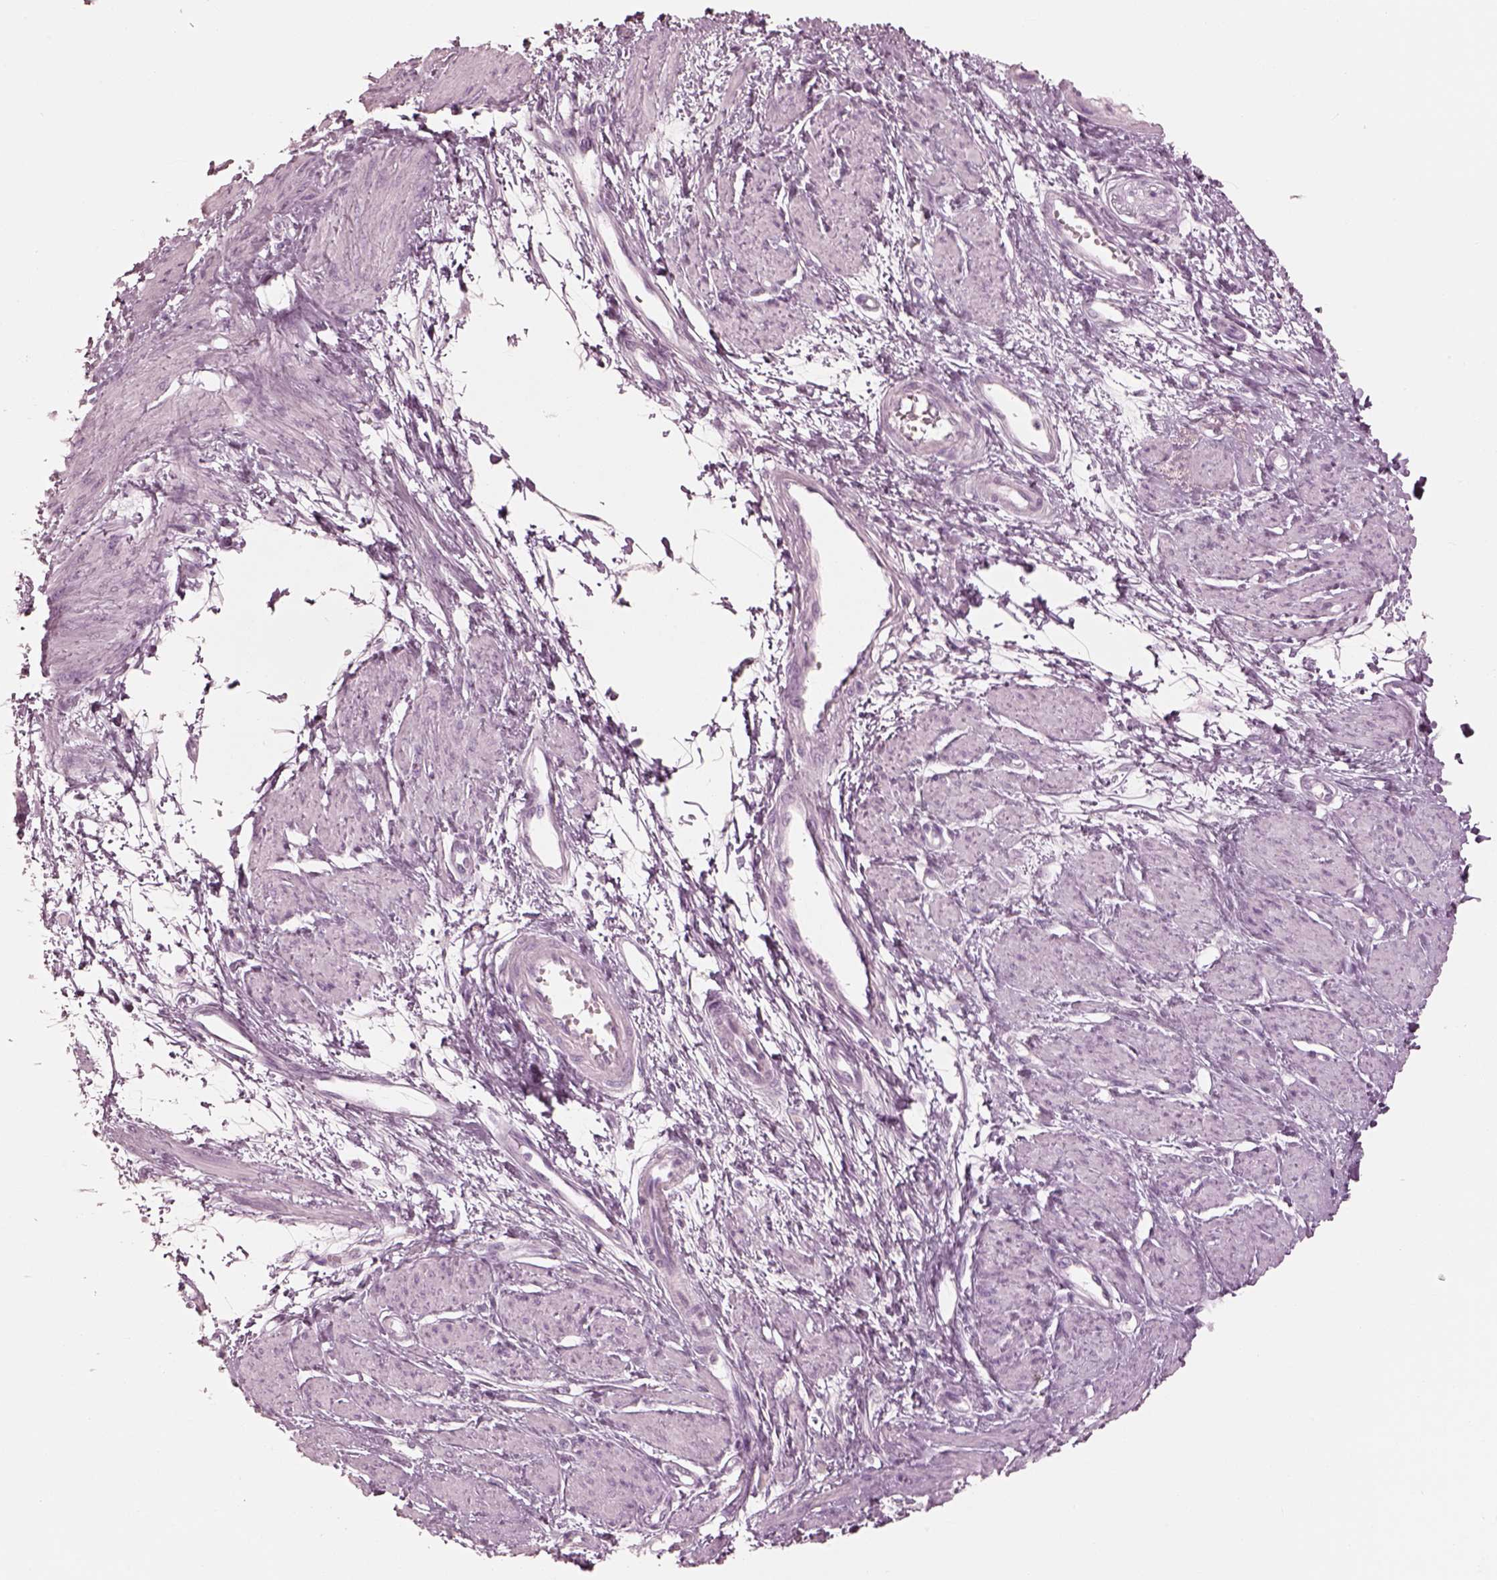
{"staining": {"intensity": "negative", "quantity": "none", "location": "none"}, "tissue": "smooth muscle", "cell_type": "Smooth muscle cells", "image_type": "normal", "snomed": [{"axis": "morphology", "description": "Normal tissue, NOS"}, {"axis": "topography", "description": "Smooth muscle"}, {"axis": "topography", "description": "Uterus"}], "caption": "Immunohistochemistry histopathology image of normal smooth muscle: human smooth muscle stained with DAB (3,3'-diaminobenzidine) shows no significant protein positivity in smooth muscle cells.", "gene": "KRTAP24", "patient": {"sex": "female", "age": 39}}